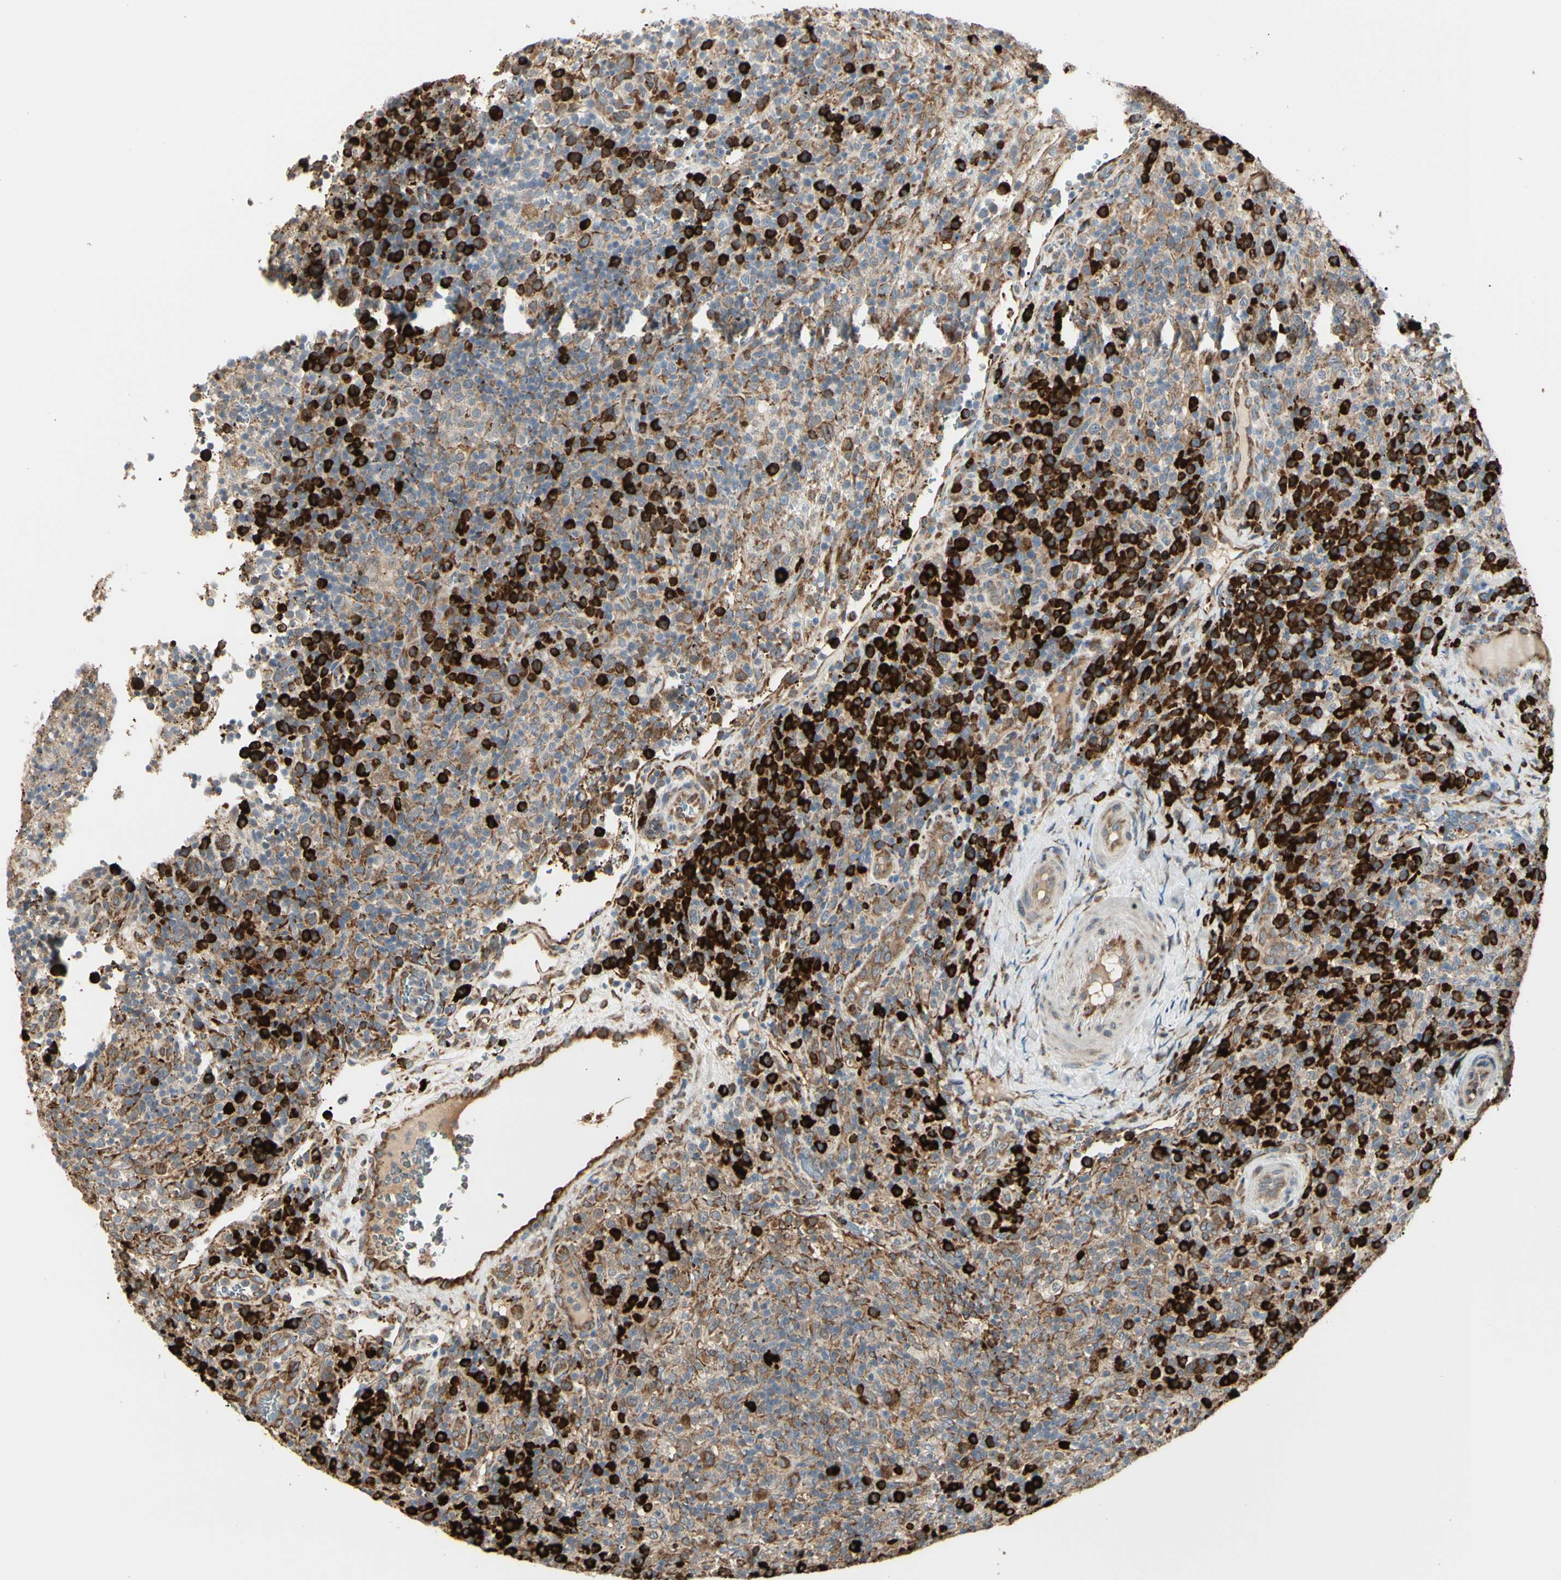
{"staining": {"intensity": "moderate", "quantity": ">75%", "location": "cytoplasmic/membranous"}, "tissue": "lymphoma", "cell_type": "Tumor cells", "image_type": "cancer", "snomed": [{"axis": "morphology", "description": "Malignant lymphoma, non-Hodgkin's type, High grade"}, {"axis": "topography", "description": "Lymph node"}], "caption": "Protein staining of malignant lymphoma, non-Hodgkin's type (high-grade) tissue reveals moderate cytoplasmic/membranous expression in about >75% of tumor cells.", "gene": "HSP90B1", "patient": {"sex": "female", "age": 76}}